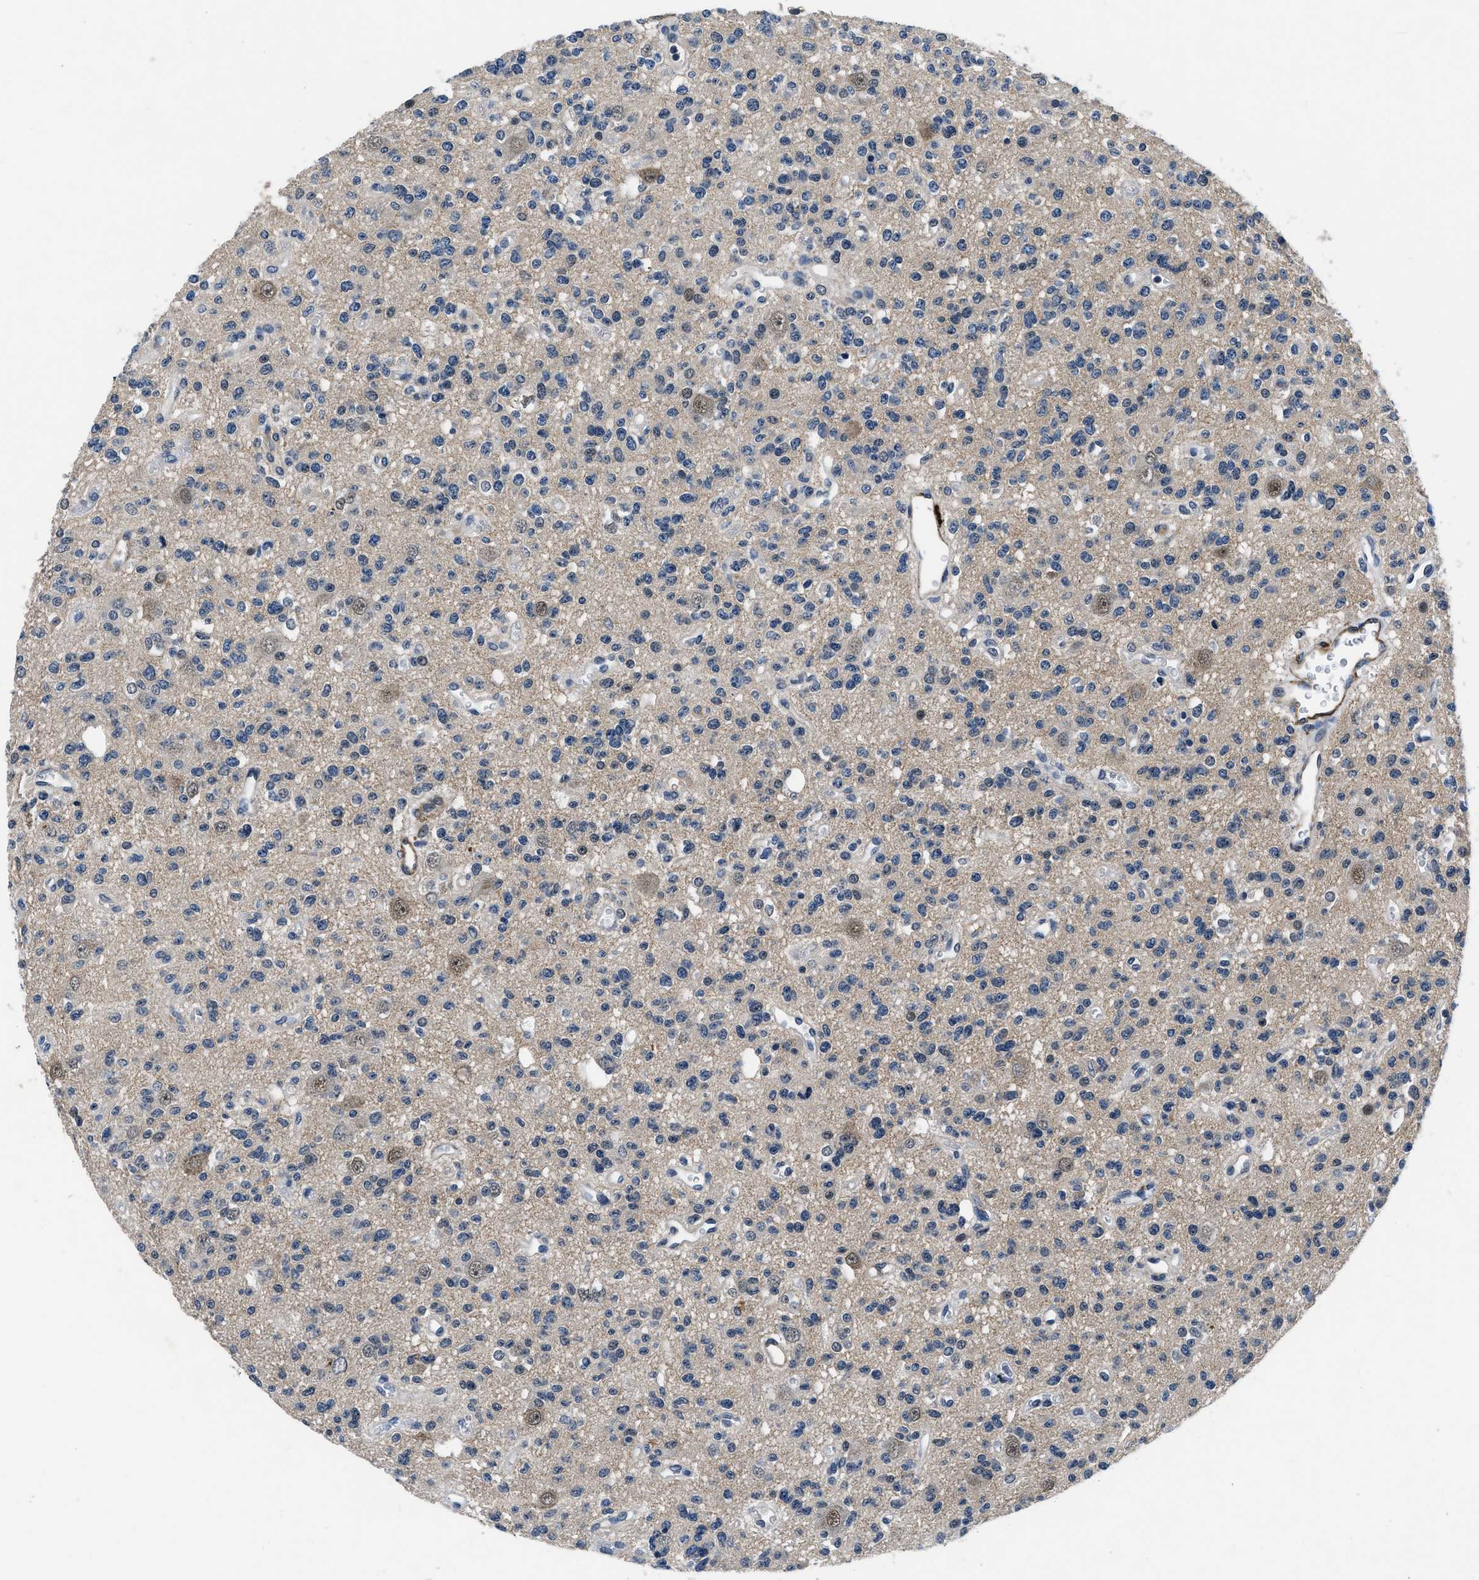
{"staining": {"intensity": "negative", "quantity": "none", "location": "none"}, "tissue": "glioma", "cell_type": "Tumor cells", "image_type": "cancer", "snomed": [{"axis": "morphology", "description": "Glioma, malignant, Low grade"}, {"axis": "topography", "description": "Brain"}], "caption": "IHC of human glioma exhibits no staining in tumor cells. Nuclei are stained in blue.", "gene": "LANCL2", "patient": {"sex": "male", "age": 38}}